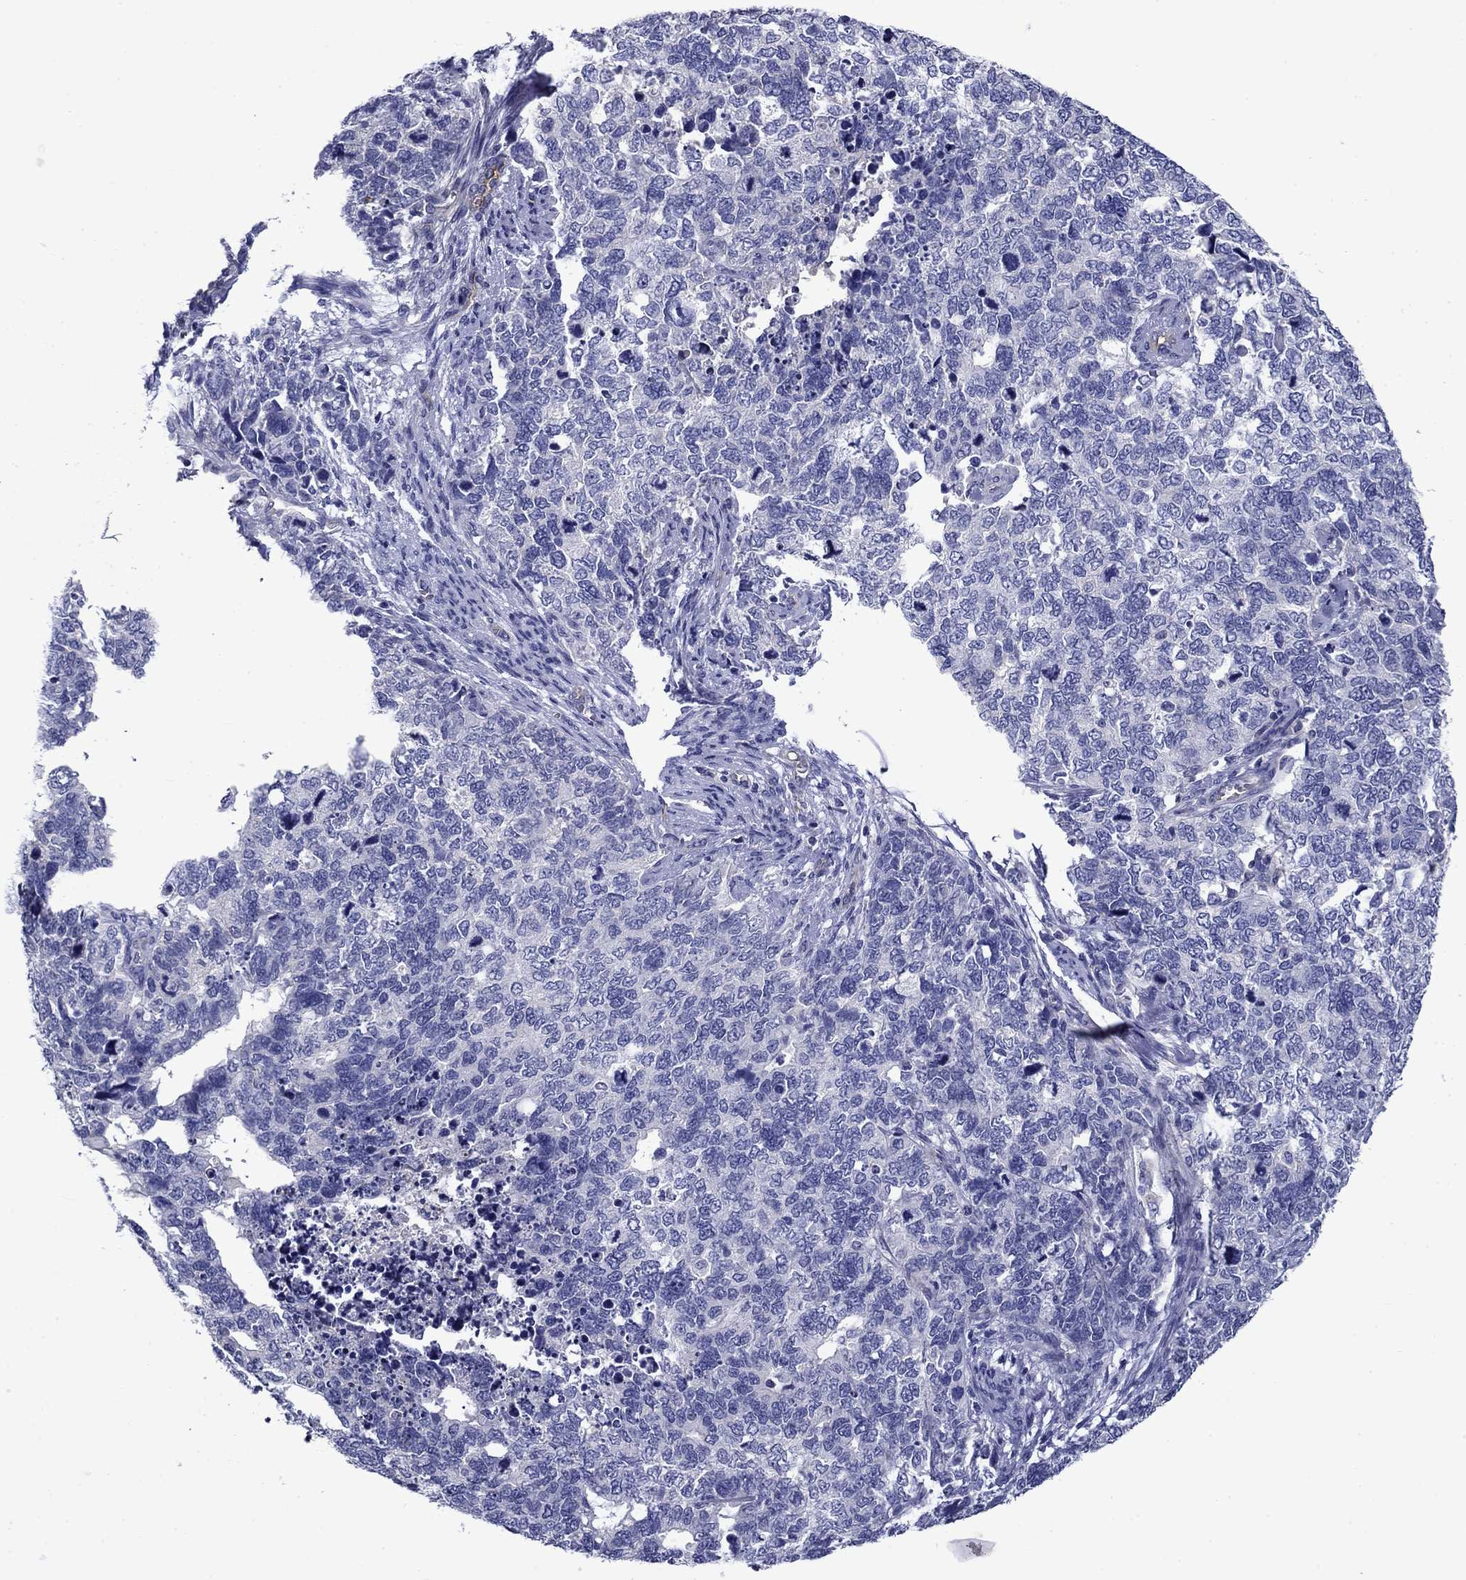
{"staining": {"intensity": "negative", "quantity": "none", "location": "none"}, "tissue": "cervical cancer", "cell_type": "Tumor cells", "image_type": "cancer", "snomed": [{"axis": "morphology", "description": "Squamous cell carcinoma, NOS"}, {"axis": "topography", "description": "Cervix"}], "caption": "This is an immunohistochemistry histopathology image of squamous cell carcinoma (cervical). There is no expression in tumor cells.", "gene": "CNDP1", "patient": {"sex": "female", "age": 63}}